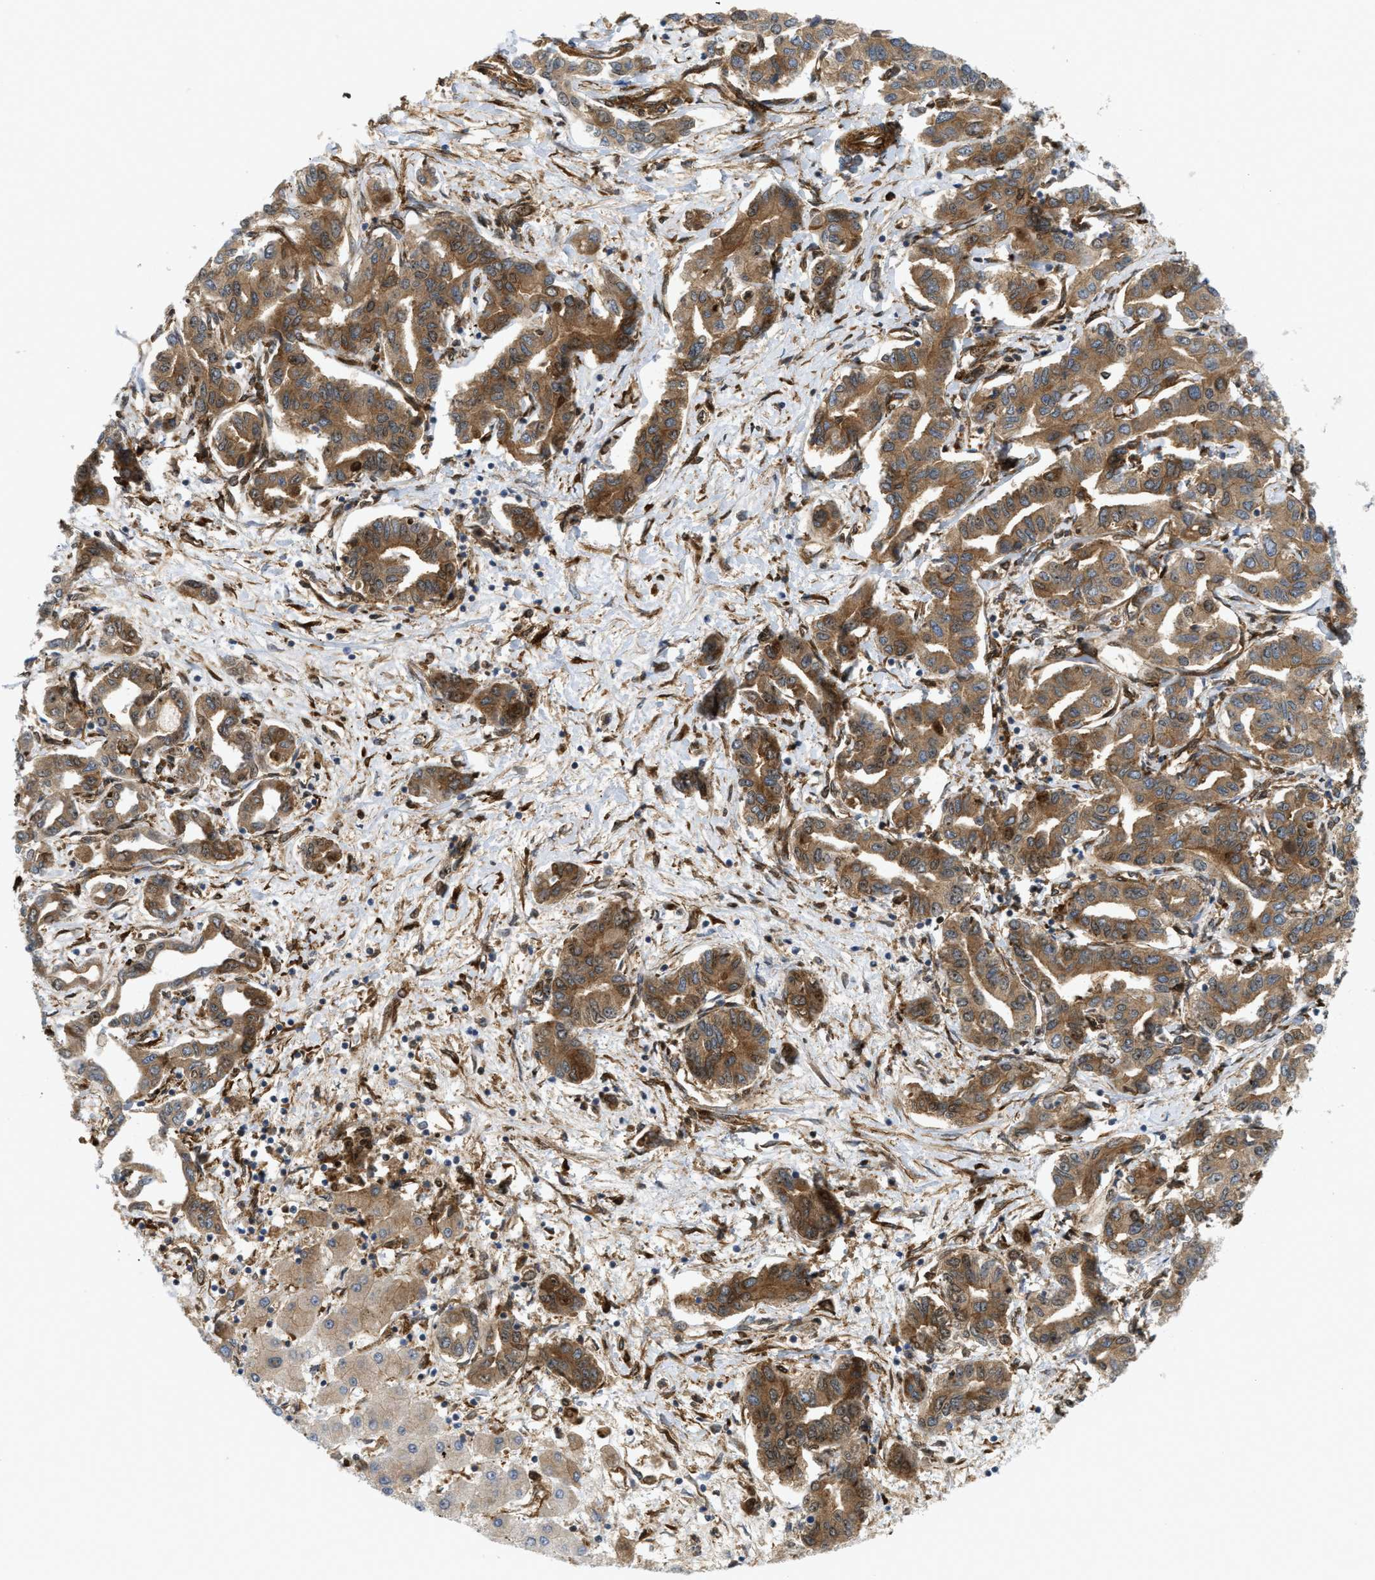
{"staining": {"intensity": "moderate", "quantity": ">75%", "location": "cytoplasmic/membranous"}, "tissue": "liver cancer", "cell_type": "Tumor cells", "image_type": "cancer", "snomed": [{"axis": "morphology", "description": "Cholangiocarcinoma"}, {"axis": "topography", "description": "Liver"}], "caption": "Tumor cells exhibit moderate cytoplasmic/membranous positivity in about >75% of cells in liver cancer (cholangiocarcinoma). Nuclei are stained in blue.", "gene": "PICALM", "patient": {"sex": "male", "age": 59}}